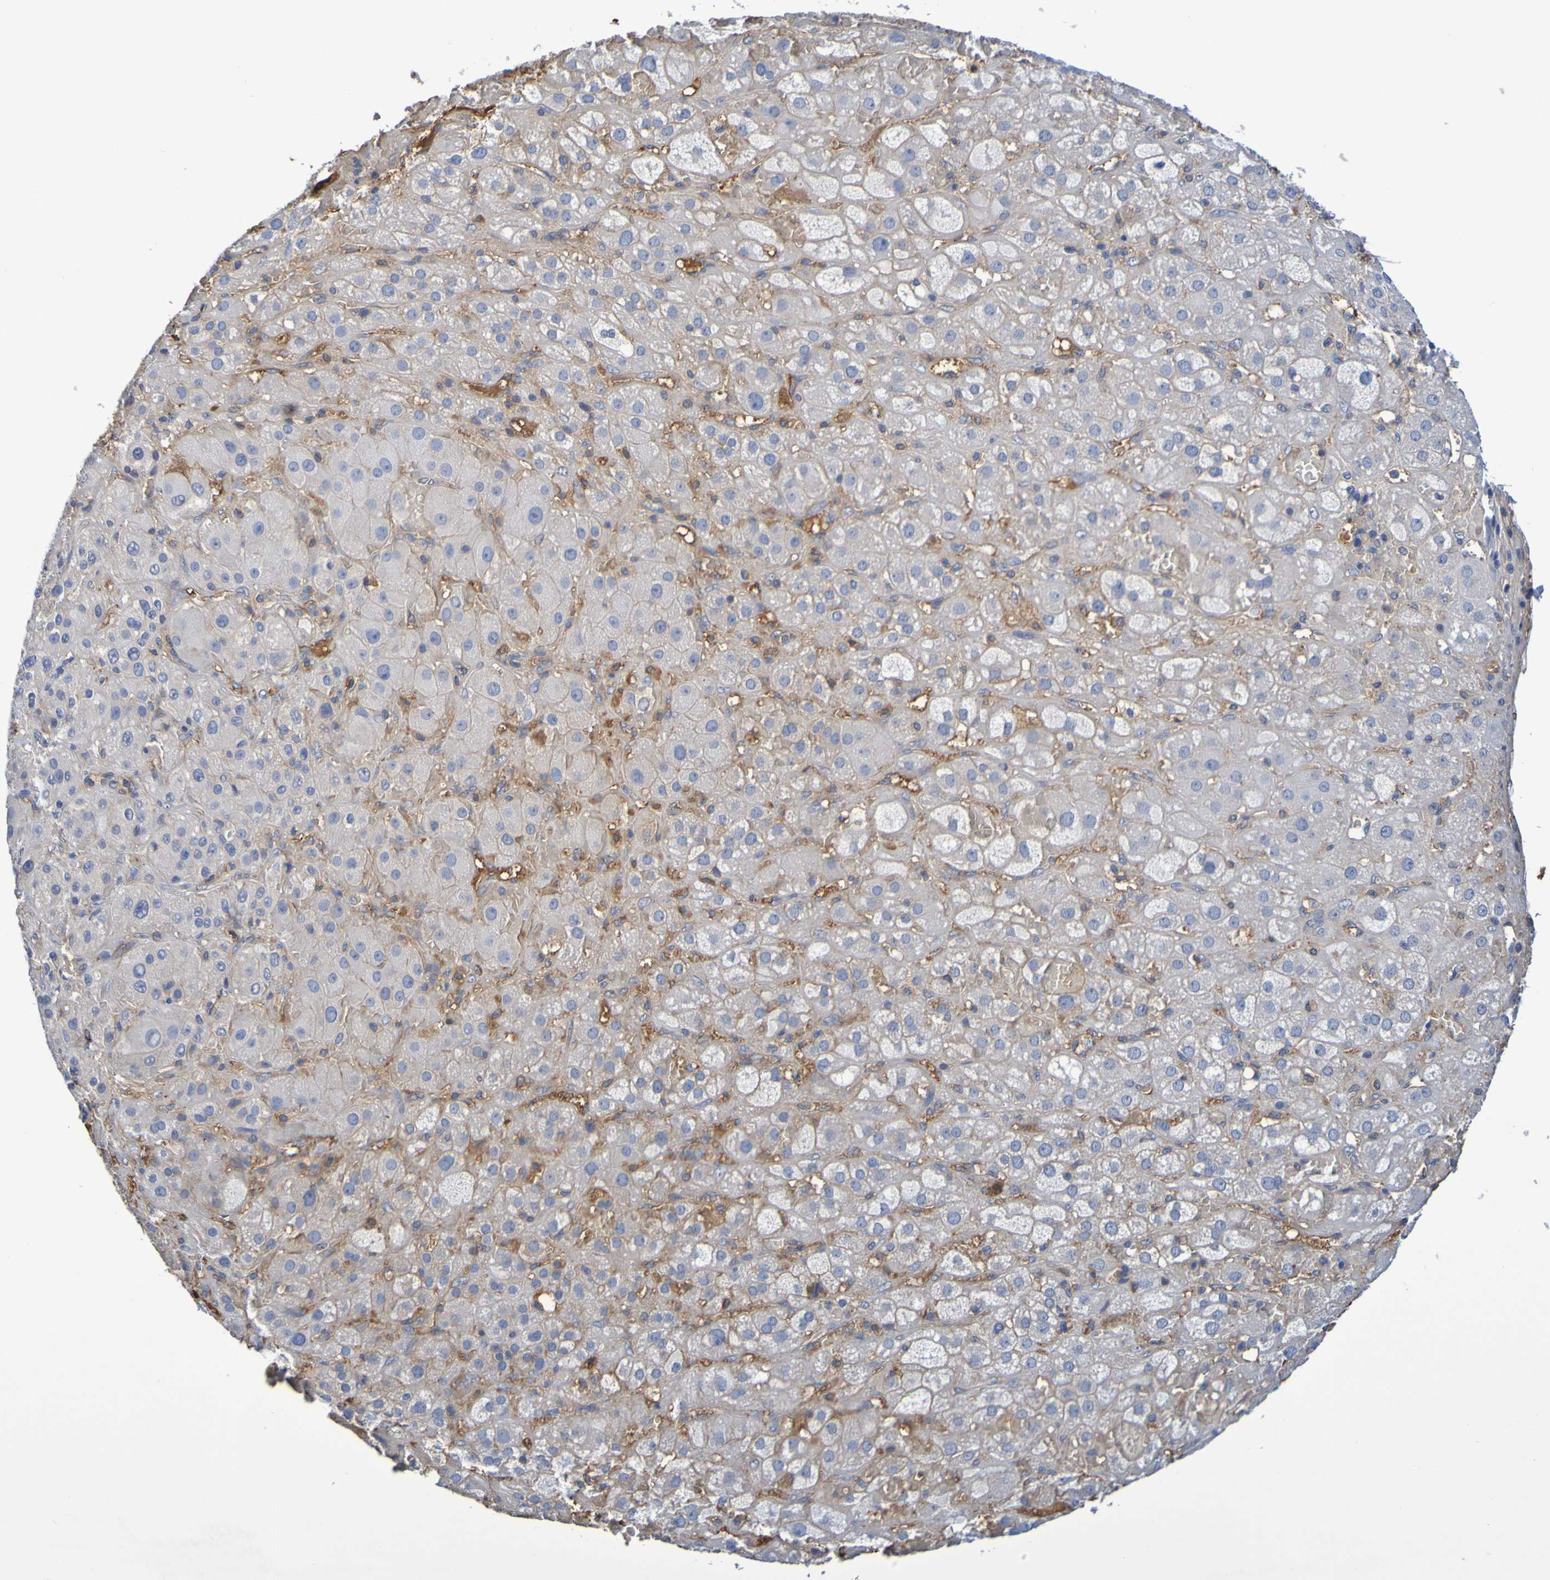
{"staining": {"intensity": "negative", "quantity": "none", "location": "none"}, "tissue": "adrenal gland", "cell_type": "Glandular cells", "image_type": "normal", "snomed": [{"axis": "morphology", "description": "Normal tissue, NOS"}, {"axis": "topography", "description": "Adrenal gland"}], "caption": "This is a histopathology image of immunohistochemistry staining of normal adrenal gland, which shows no positivity in glandular cells. (Stains: DAB IHC with hematoxylin counter stain, Microscopy: brightfield microscopy at high magnification).", "gene": "GAB3", "patient": {"sex": "female", "age": 47}}